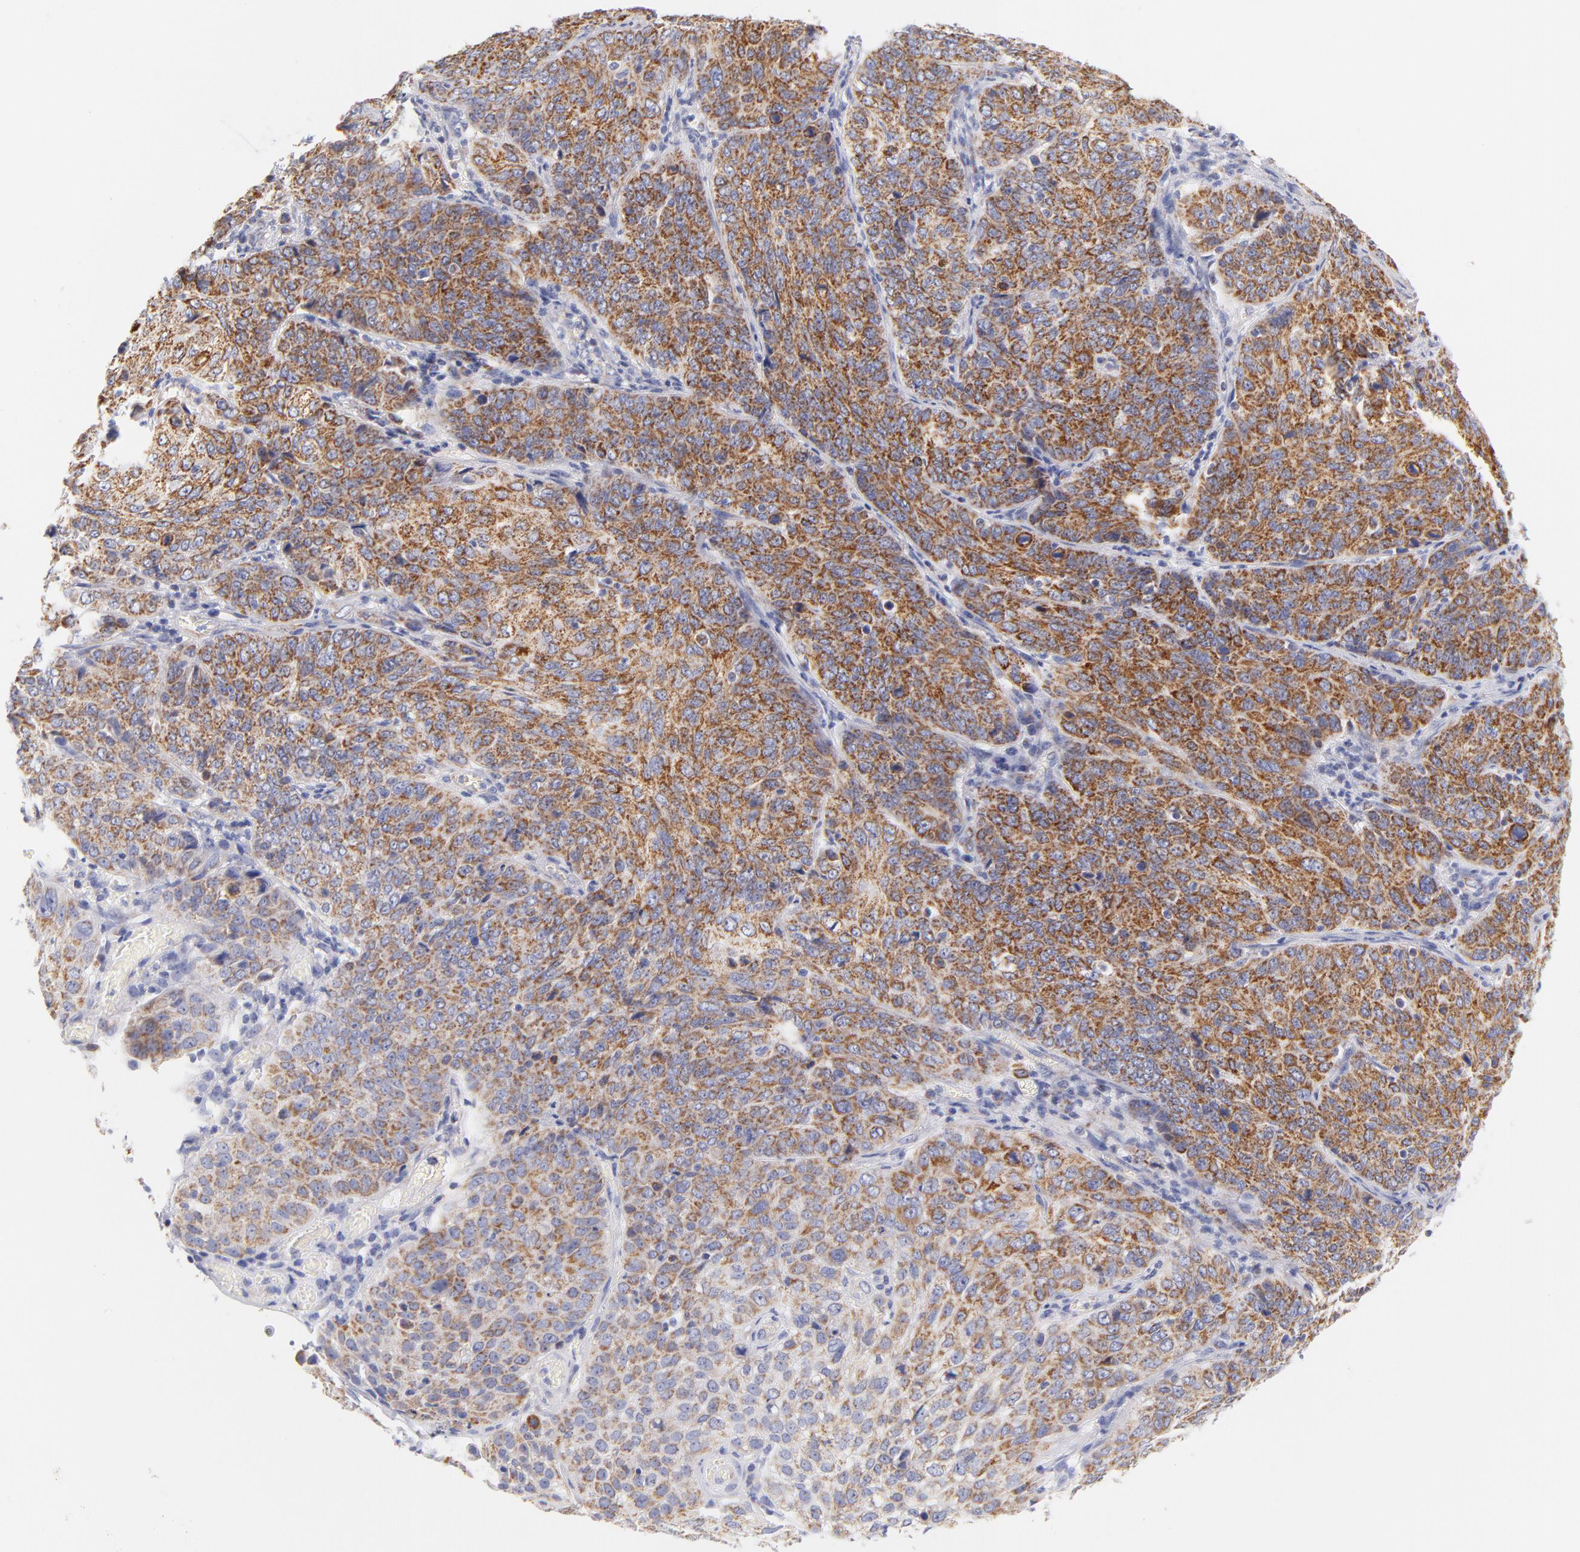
{"staining": {"intensity": "moderate", "quantity": ">75%", "location": "cytoplasmic/membranous"}, "tissue": "cervical cancer", "cell_type": "Tumor cells", "image_type": "cancer", "snomed": [{"axis": "morphology", "description": "Squamous cell carcinoma, NOS"}, {"axis": "topography", "description": "Cervix"}], "caption": "This image demonstrates immunohistochemistry staining of cervical cancer (squamous cell carcinoma), with medium moderate cytoplasmic/membranous positivity in about >75% of tumor cells.", "gene": "AIFM1", "patient": {"sex": "female", "age": 38}}